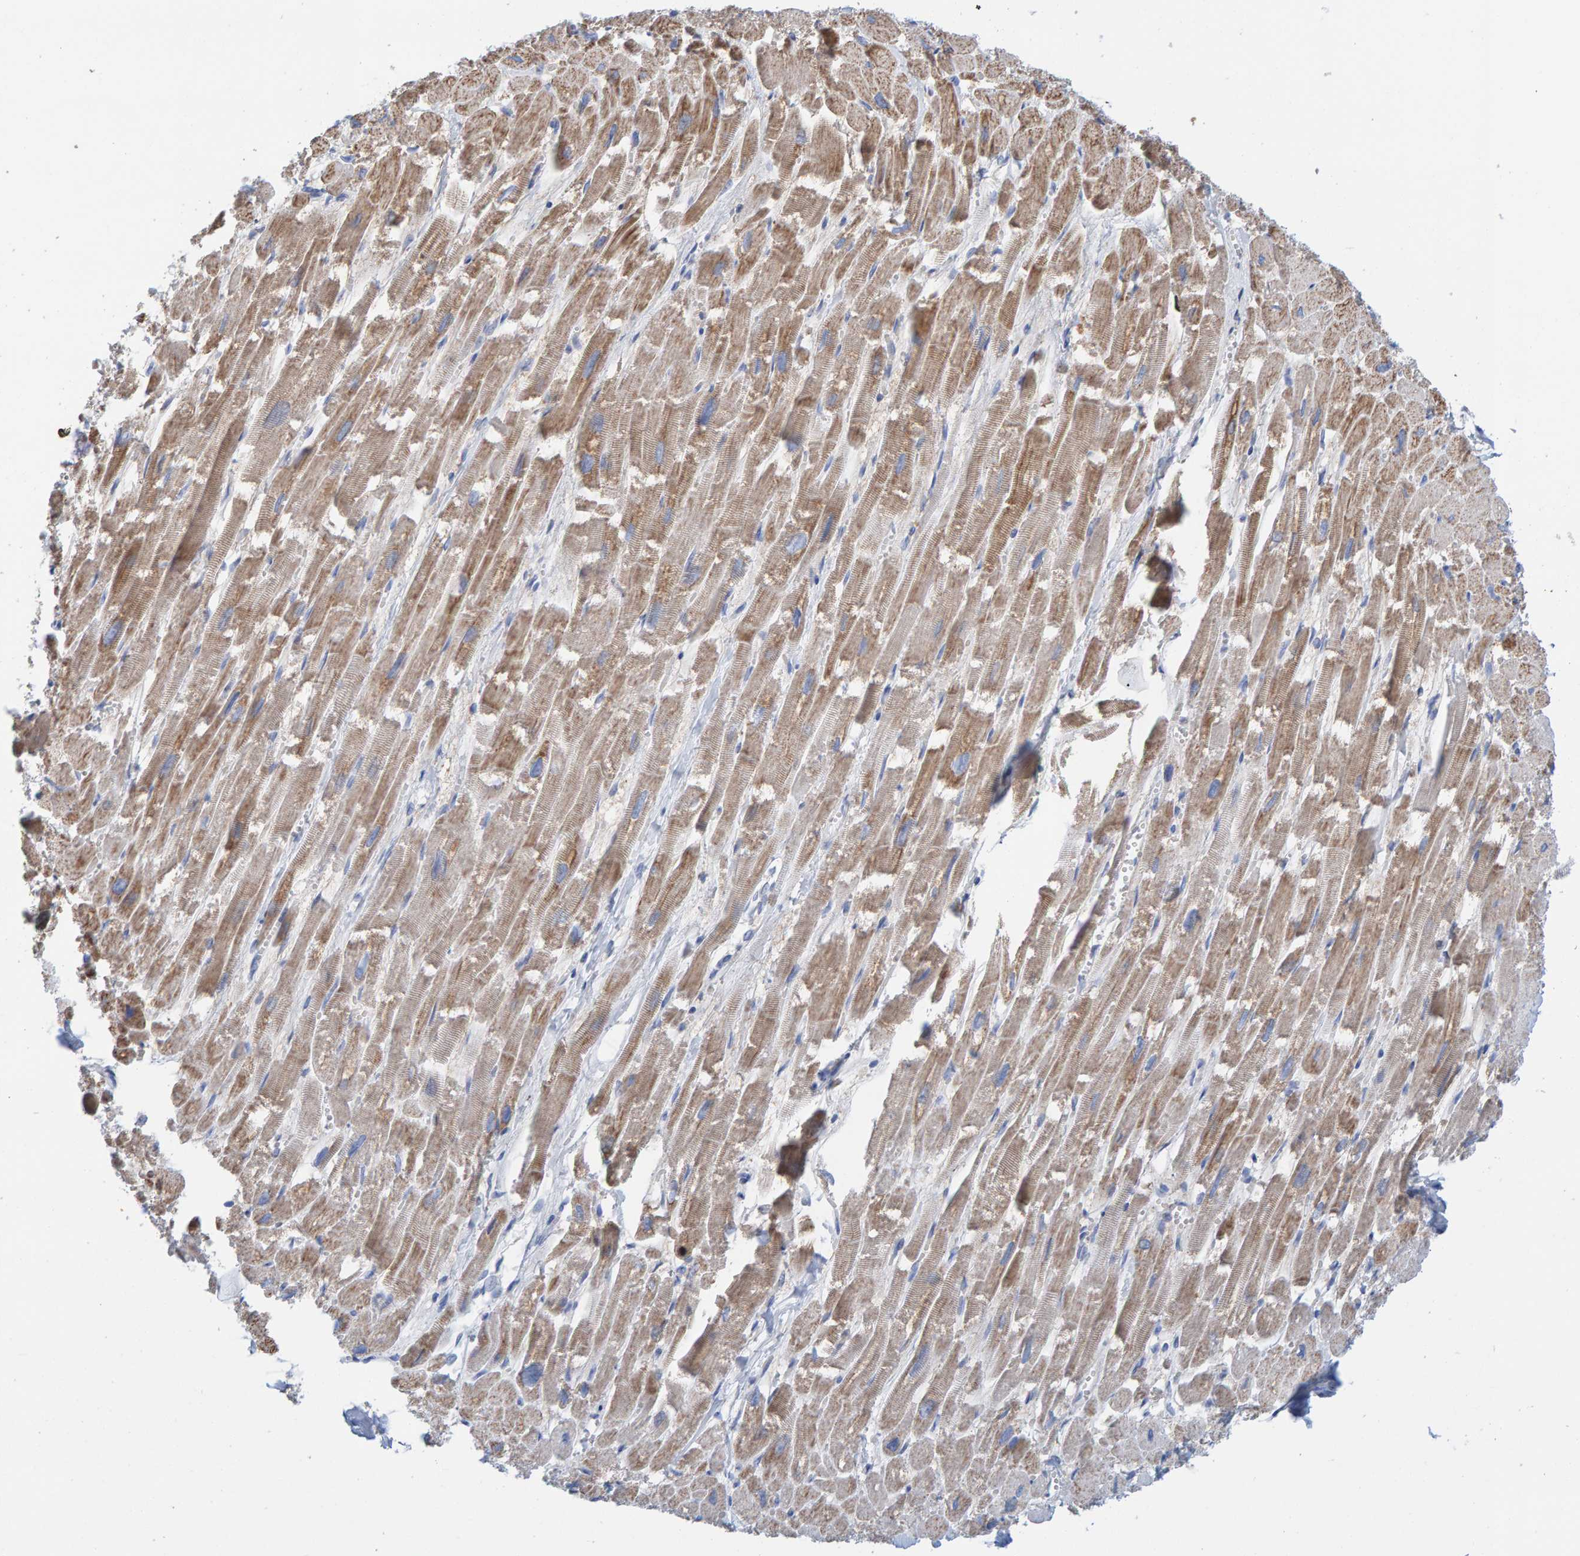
{"staining": {"intensity": "moderate", "quantity": "25%-75%", "location": "cytoplasmic/membranous"}, "tissue": "heart muscle", "cell_type": "Cardiomyocytes", "image_type": "normal", "snomed": [{"axis": "morphology", "description": "Normal tissue, NOS"}, {"axis": "topography", "description": "Heart"}], "caption": "A brown stain shows moderate cytoplasmic/membranous staining of a protein in cardiomyocytes of unremarkable human heart muscle. Using DAB (brown) and hematoxylin (blue) stains, captured at high magnification using brightfield microscopy.", "gene": "KLHL11", "patient": {"sex": "male", "age": 54}}